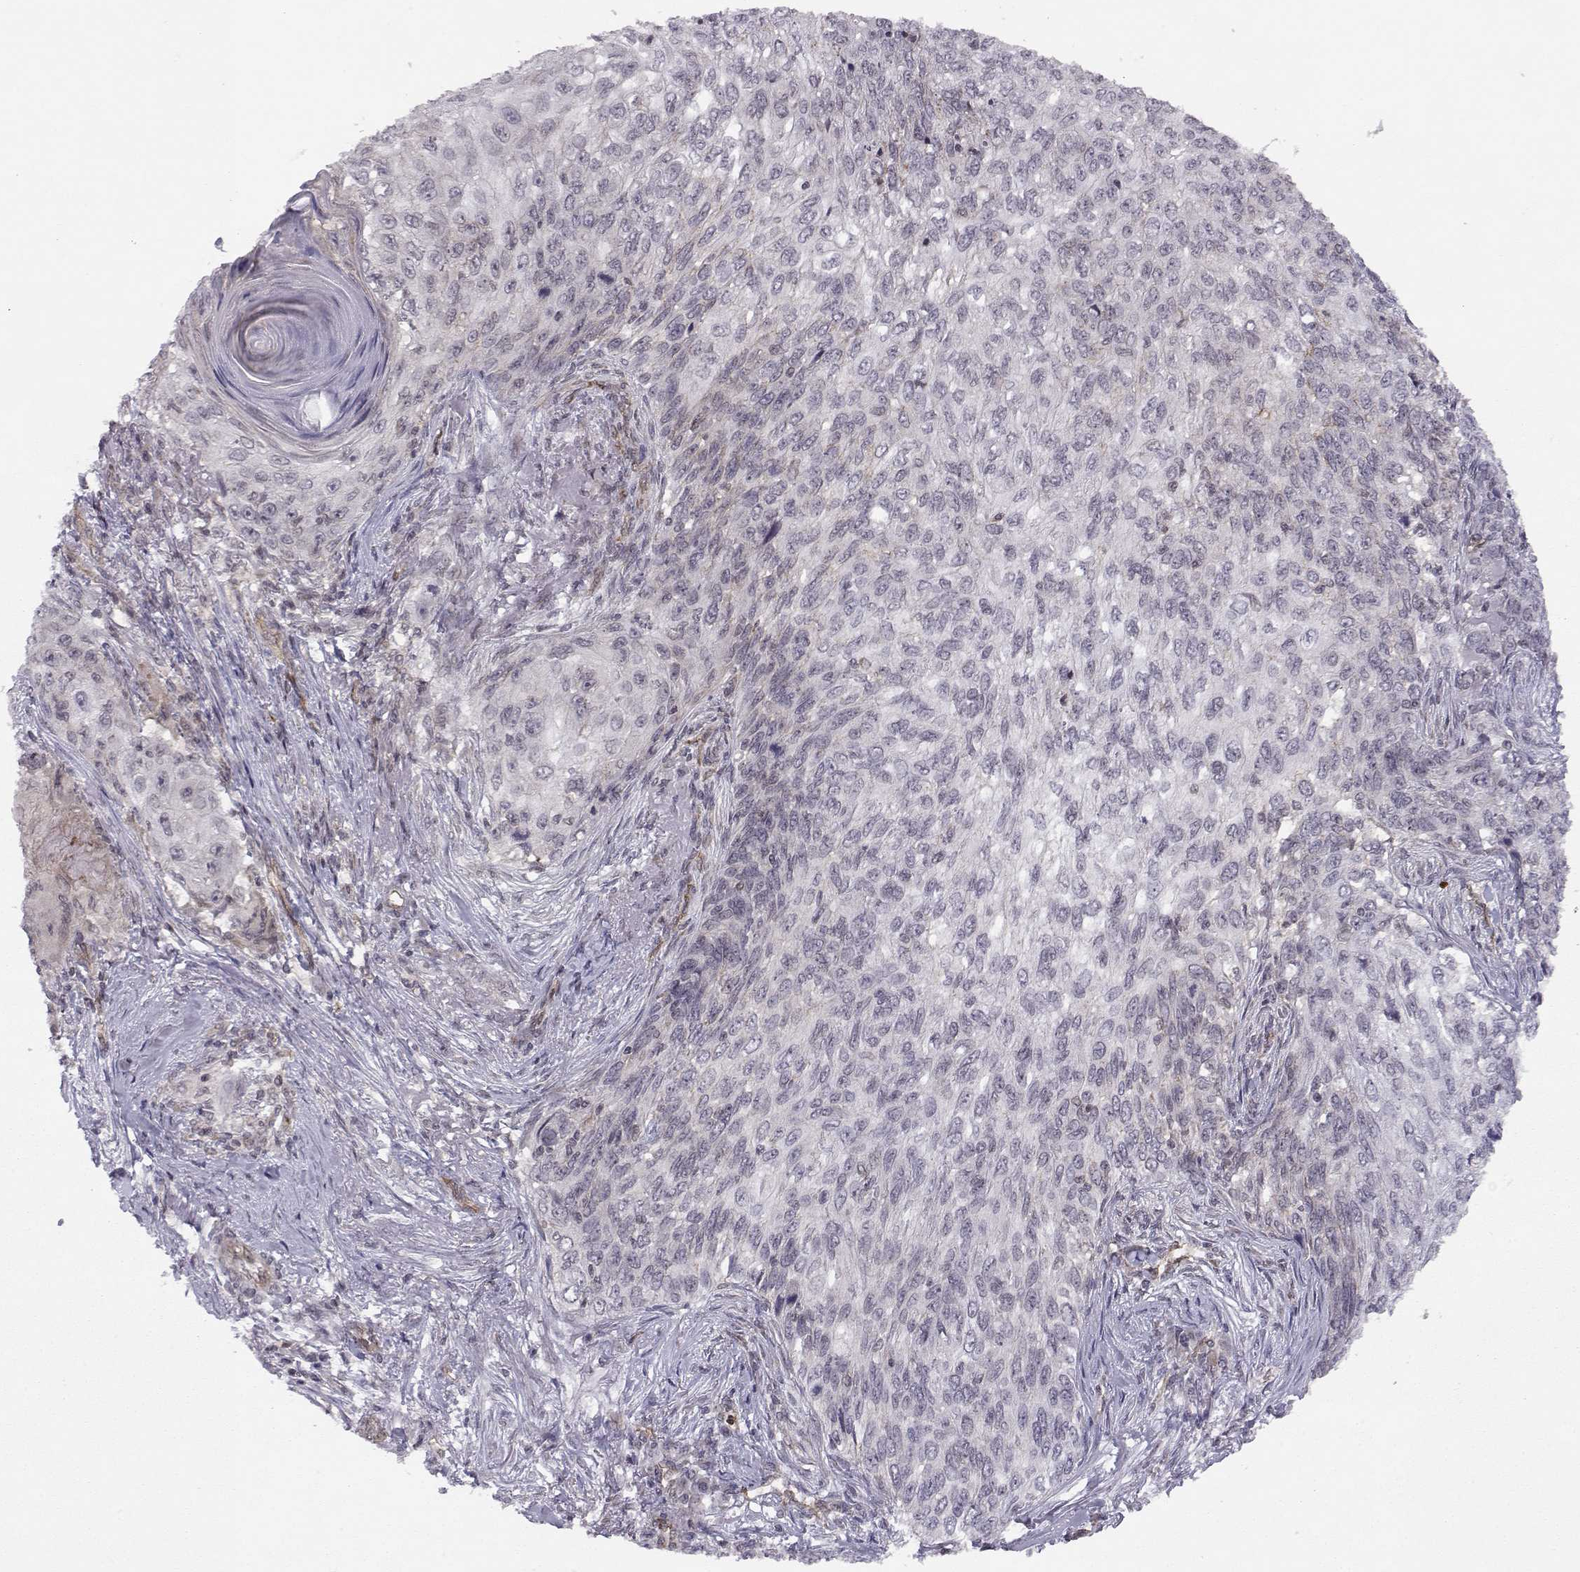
{"staining": {"intensity": "negative", "quantity": "none", "location": "none"}, "tissue": "skin cancer", "cell_type": "Tumor cells", "image_type": "cancer", "snomed": [{"axis": "morphology", "description": "Squamous cell carcinoma, NOS"}, {"axis": "topography", "description": "Skin"}], "caption": "Tumor cells are negative for protein expression in human skin cancer (squamous cell carcinoma).", "gene": "KIF13B", "patient": {"sex": "male", "age": 92}}